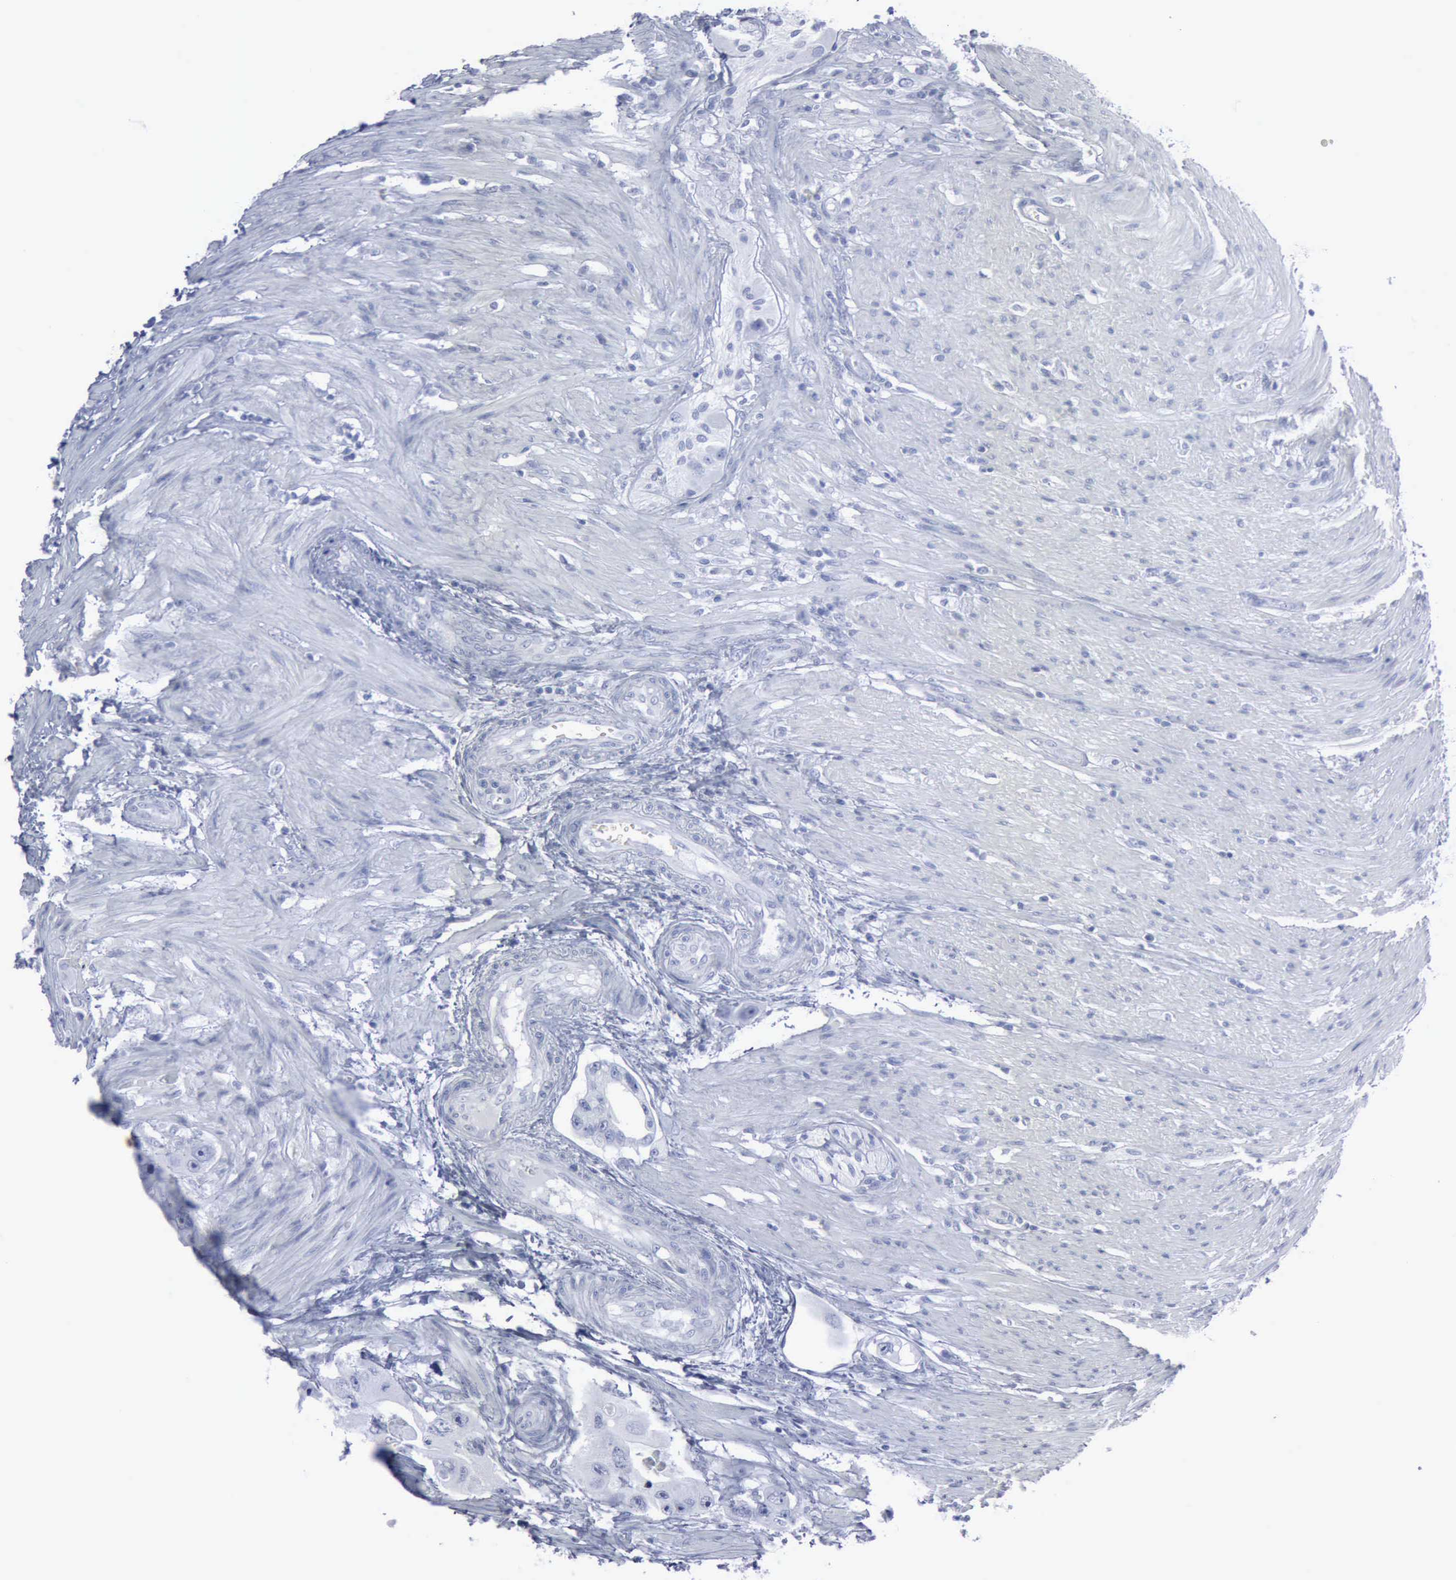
{"staining": {"intensity": "negative", "quantity": "none", "location": "none"}, "tissue": "colorectal cancer", "cell_type": "Tumor cells", "image_type": "cancer", "snomed": [{"axis": "morphology", "description": "Adenocarcinoma, NOS"}, {"axis": "topography", "description": "Colon"}], "caption": "High power microscopy histopathology image of an IHC histopathology image of adenocarcinoma (colorectal), revealing no significant staining in tumor cells.", "gene": "VCAM1", "patient": {"sex": "female", "age": 46}}